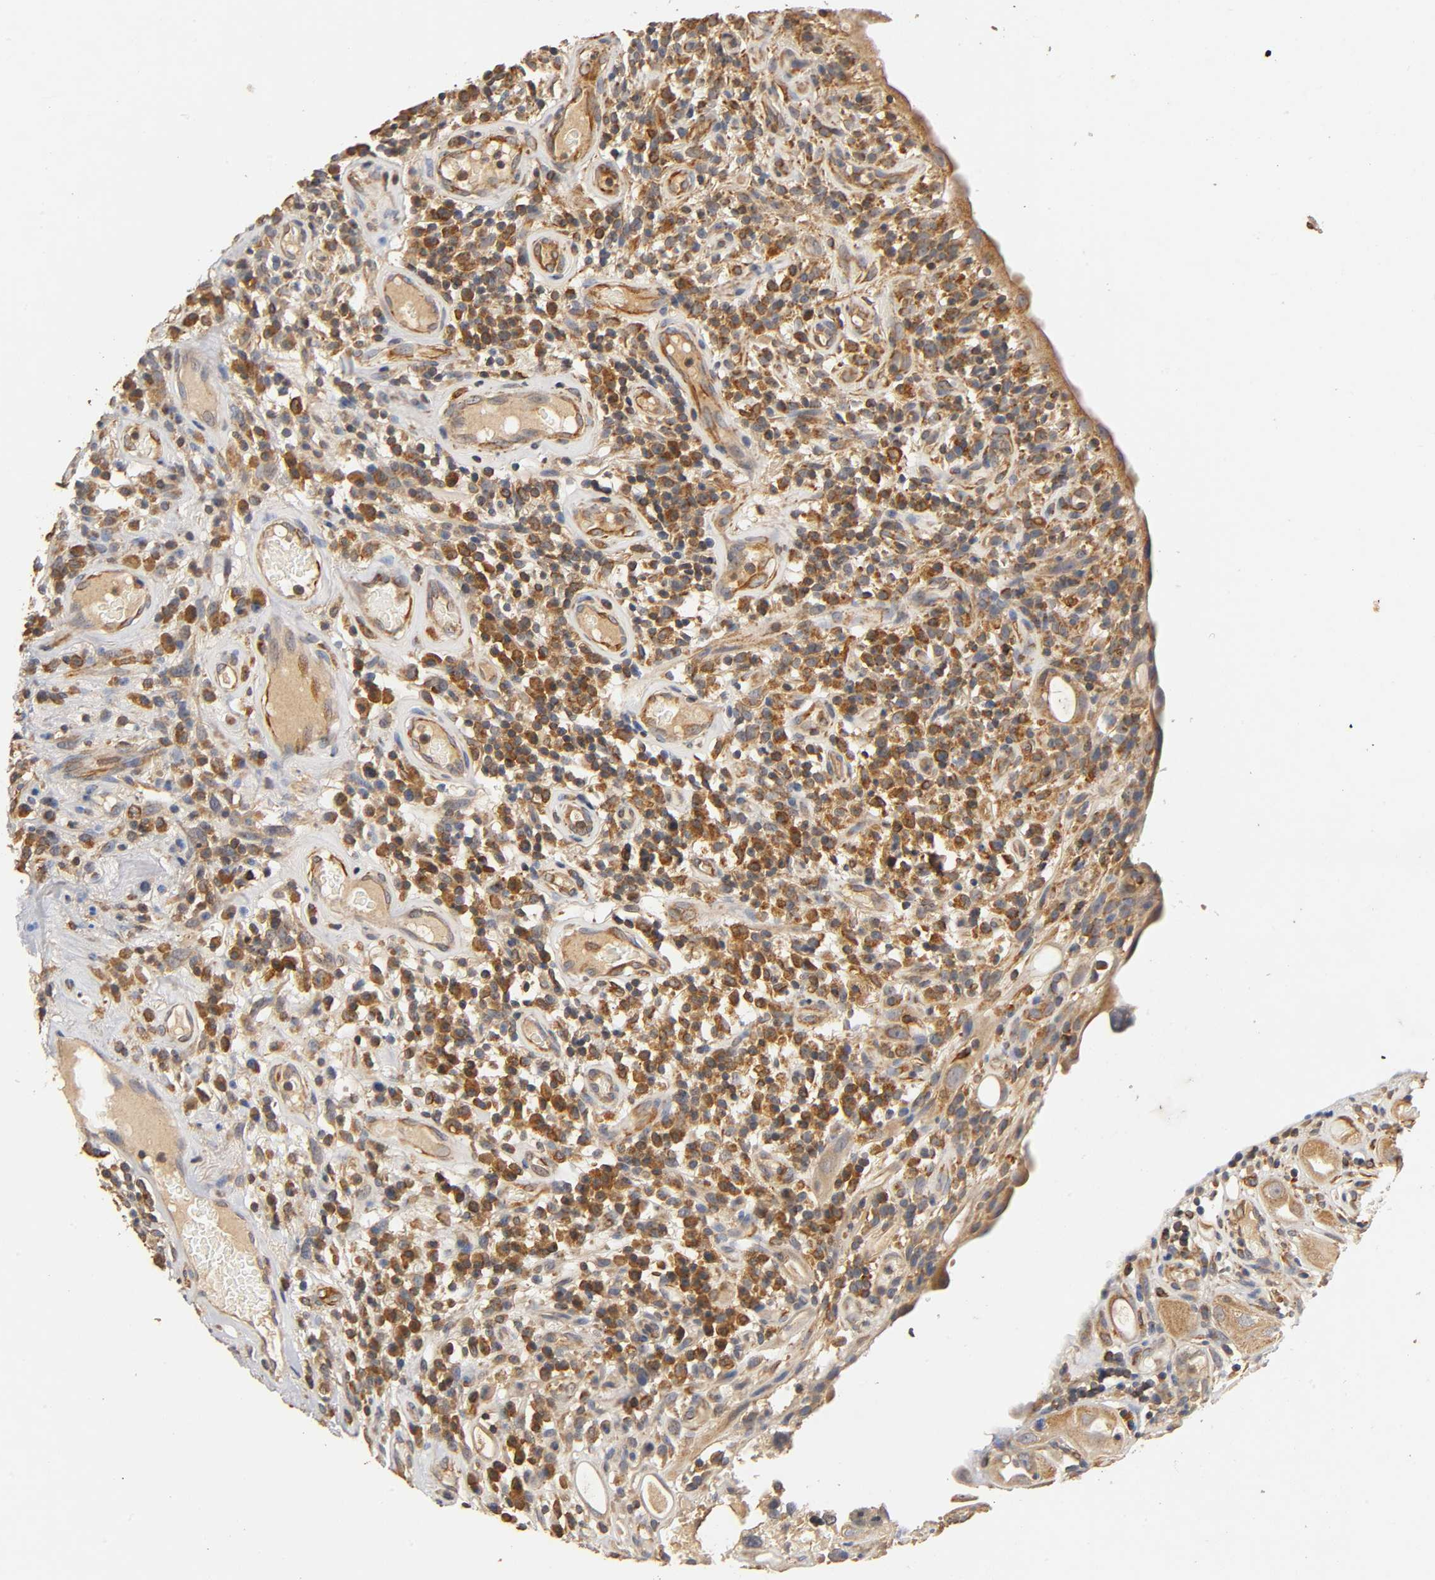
{"staining": {"intensity": "moderate", "quantity": ">75%", "location": "cytoplasmic/membranous"}, "tissue": "urothelial cancer", "cell_type": "Tumor cells", "image_type": "cancer", "snomed": [{"axis": "morphology", "description": "Urothelial carcinoma, High grade"}, {"axis": "topography", "description": "Urinary bladder"}], "caption": "Immunohistochemical staining of human high-grade urothelial carcinoma demonstrates moderate cytoplasmic/membranous protein positivity in approximately >75% of tumor cells.", "gene": "SCAP", "patient": {"sex": "female", "age": 64}}